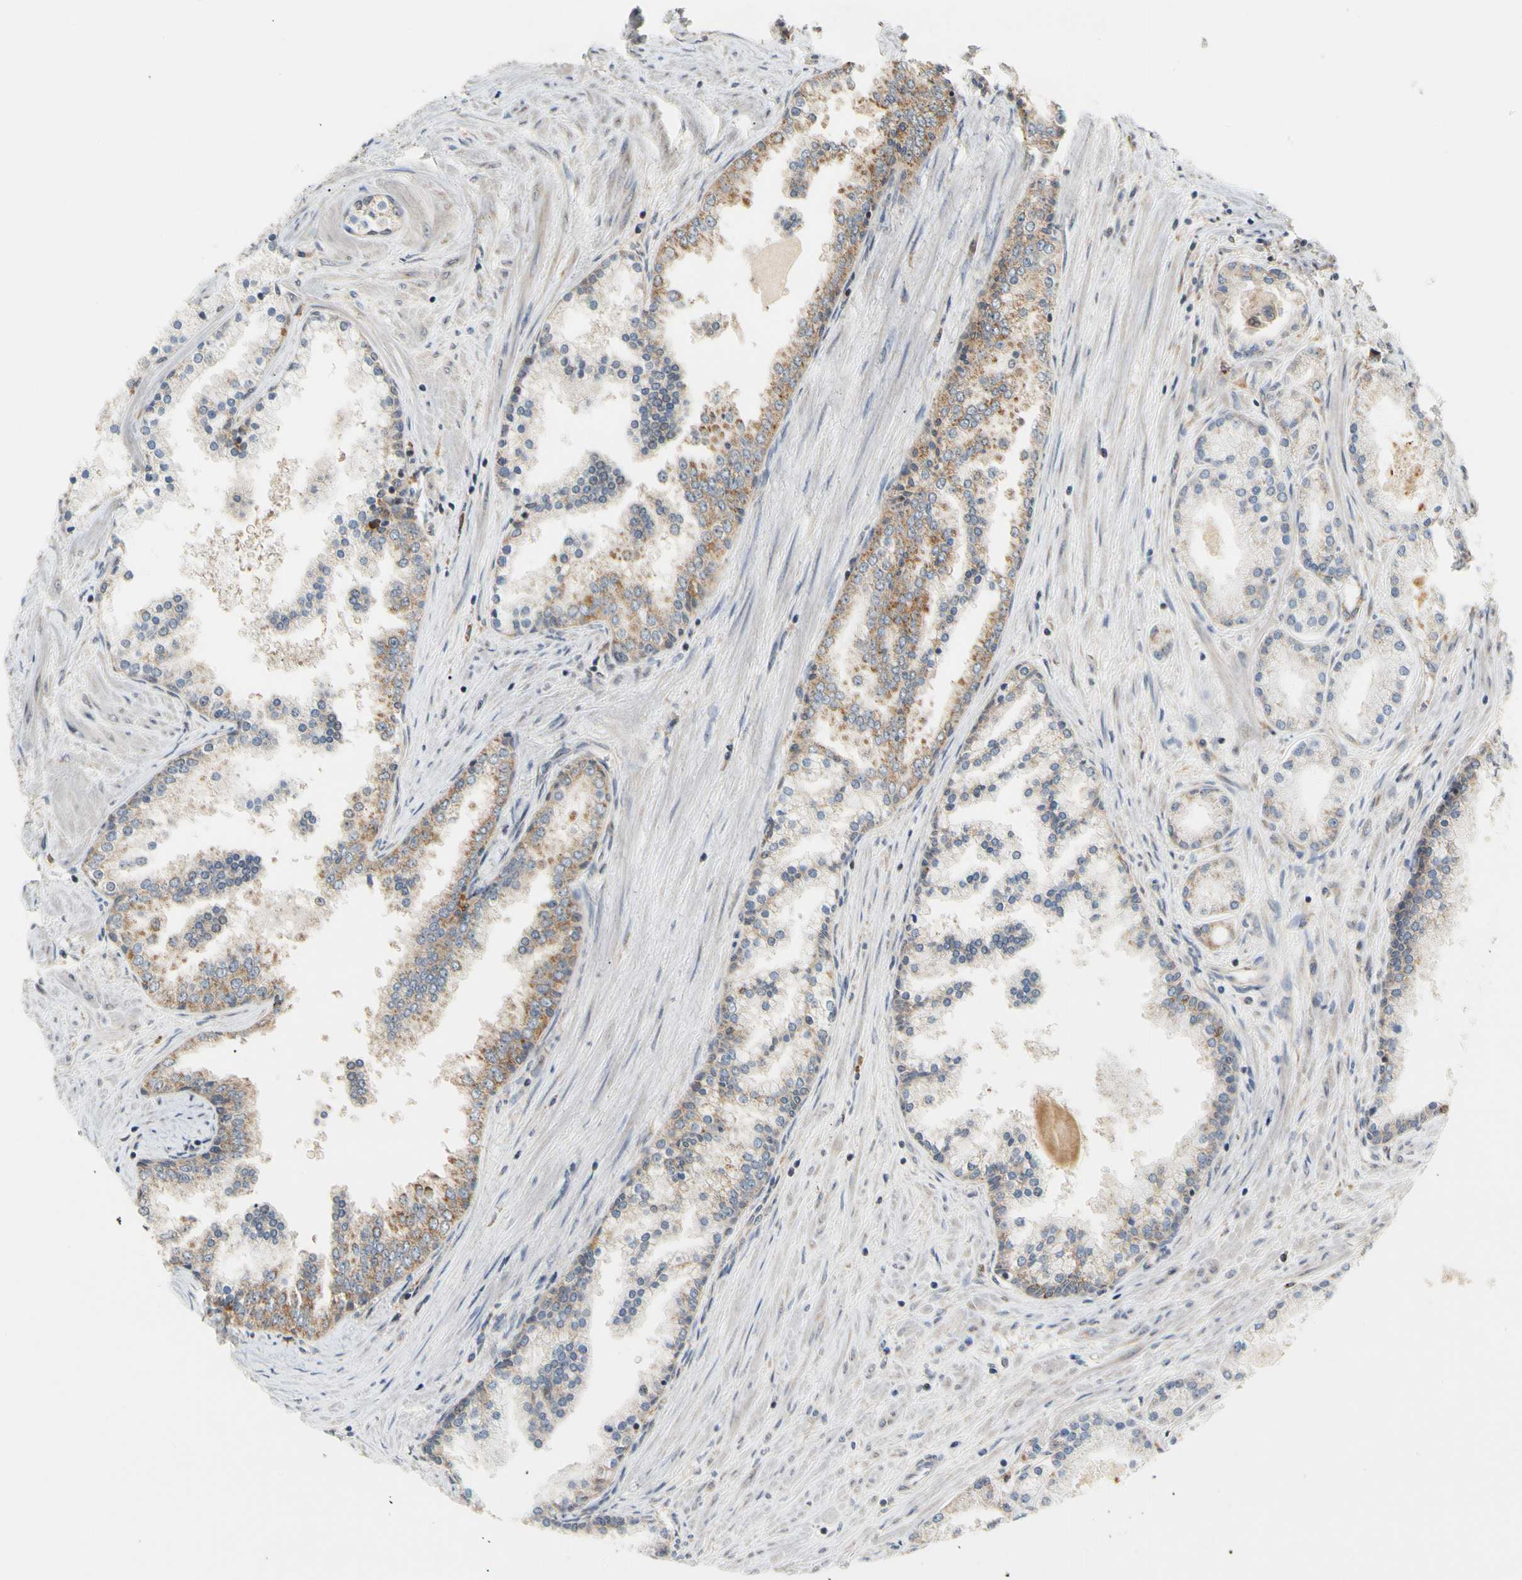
{"staining": {"intensity": "moderate", "quantity": ">75%", "location": "cytoplasmic/membranous"}, "tissue": "prostate cancer", "cell_type": "Tumor cells", "image_type": "cancer", "snomed": [{"axis": "morphology", "description": "Adenocarcinoma, High grade"}, {"axis": "topography", "description": "Prostate"}], "caption": "Tumor cells display medium levels of moderate cytoplasmic/membranous positivity in approximately >75% of cells in prostate cancer. (DAB IHC, brown staining for protein, blue staining for nuclei).", "gene": "ANKHD1", "patient": {"sex": "male", "age": 61}}